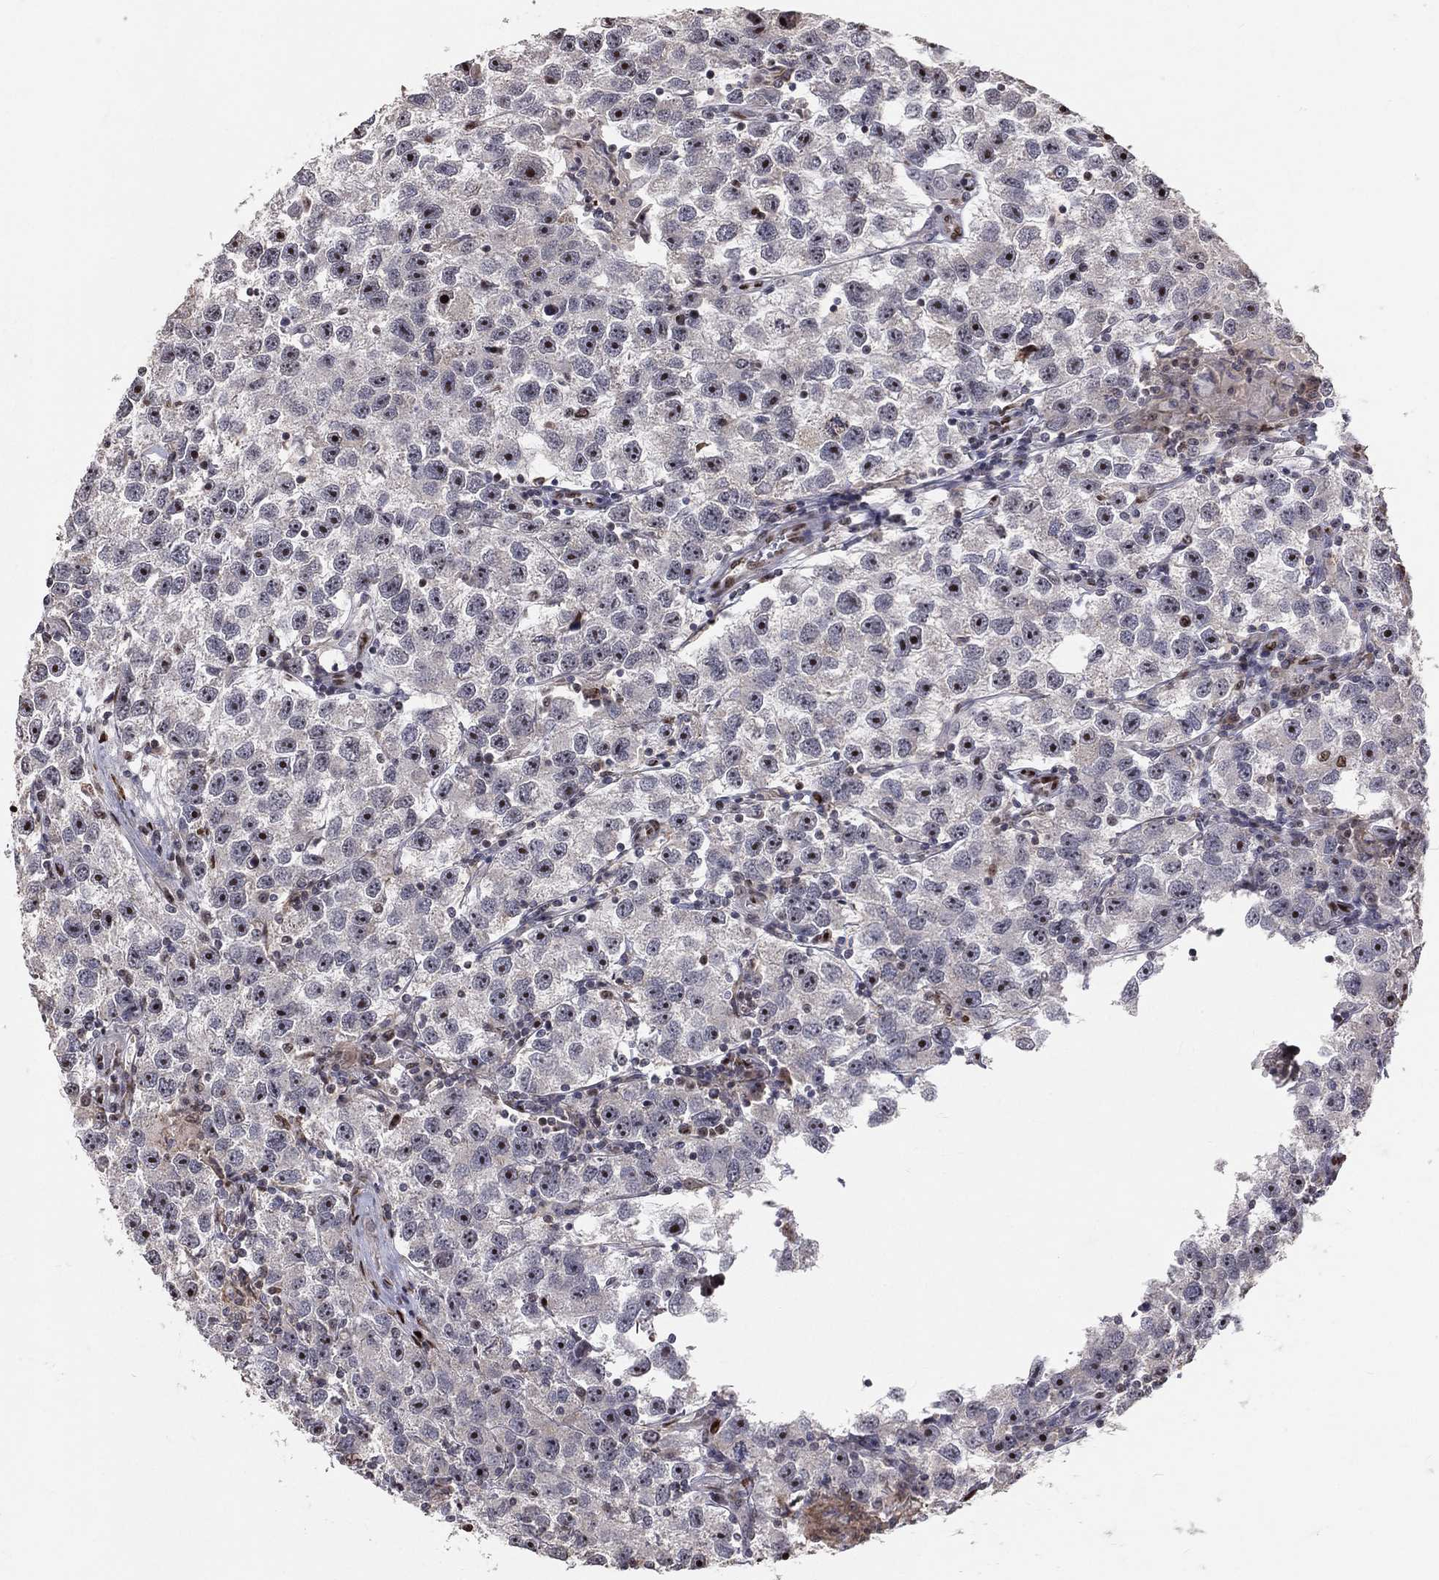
{"staining": {"intensity": "strong", "quantity": "25%-75%", "location": "nuclear"}, "tissue": "testis cancer", "cell_type": "Tumor cells", "image_type": "cancer", "snomed": [{"axis": "morphology", "description": "Seminoma, NOS"}, {"axis": "topography", "description": "Testis"}], "caption": "Strong nuclear positivity is seen in approximately 25%-75% of tumor cells in testis seminoma.", "gene": "ZEB1", "patient": {"sex": "male", "age": 26}}